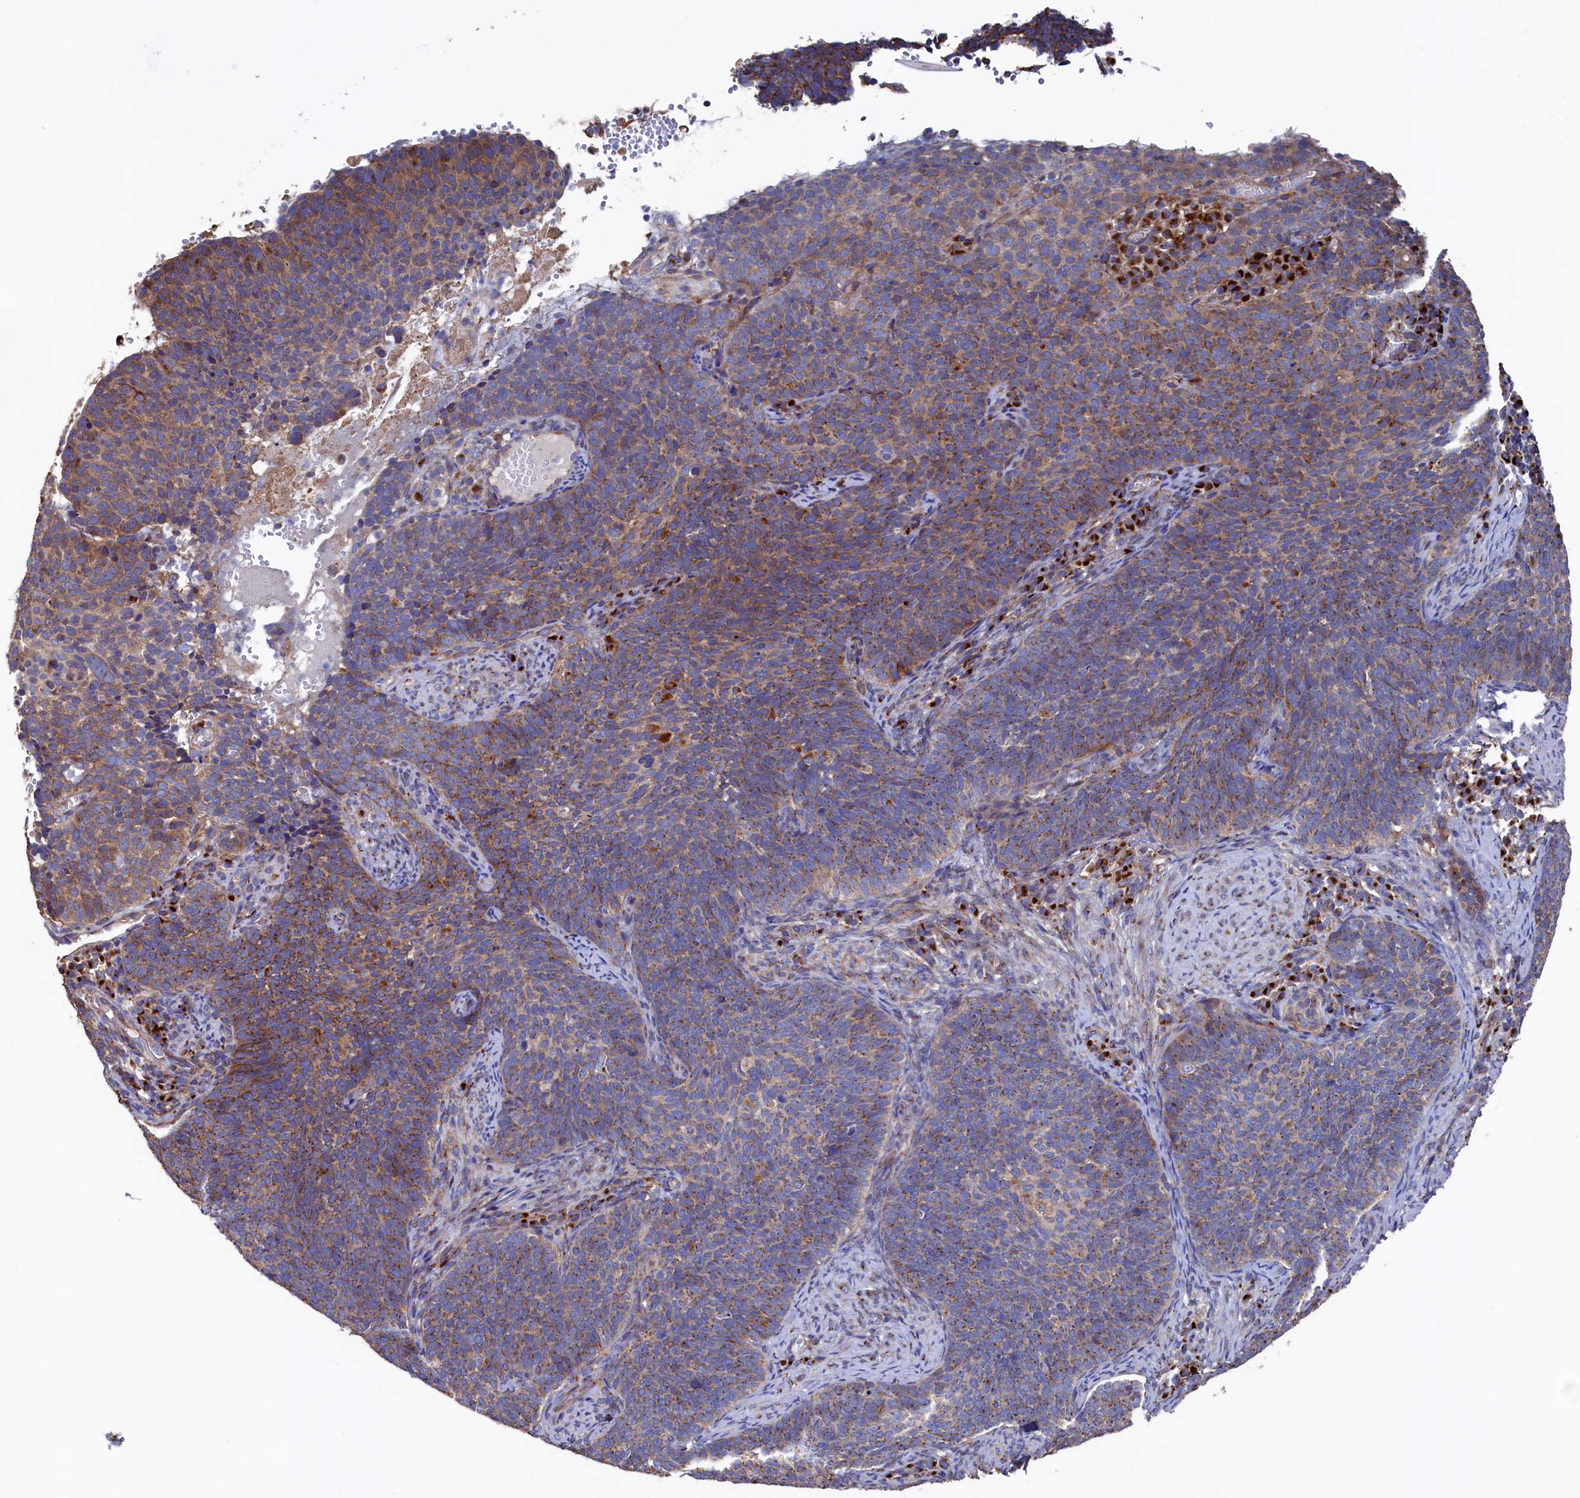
{"staining": {"intensity": "moderate", "quantity": ">75%", "location": "cytoplasmic/membranous"}, "tissue": "cervical cancer", "cell_type": "Tumor cells", "image_type": "cancer", "snomed": [{"axis": "morphology", "description": "Normal tissue, NOS"}, {"axis": "morphology", "description": "Squamous cell carcinoma, NOS"}, {"axis": "topography", "description": "Cervix"}], "caption": "Immunohistochemistry photomicrograph of cervical cancer (squamous cell carcinoma) stained for a protein (brown), which demonstrates medium levels of moderate cytoplasmic/membranous positivity in about >75% of tumor cells.", "gene": "PRRC1", "patient": {"sex": "female", "age": 39}}